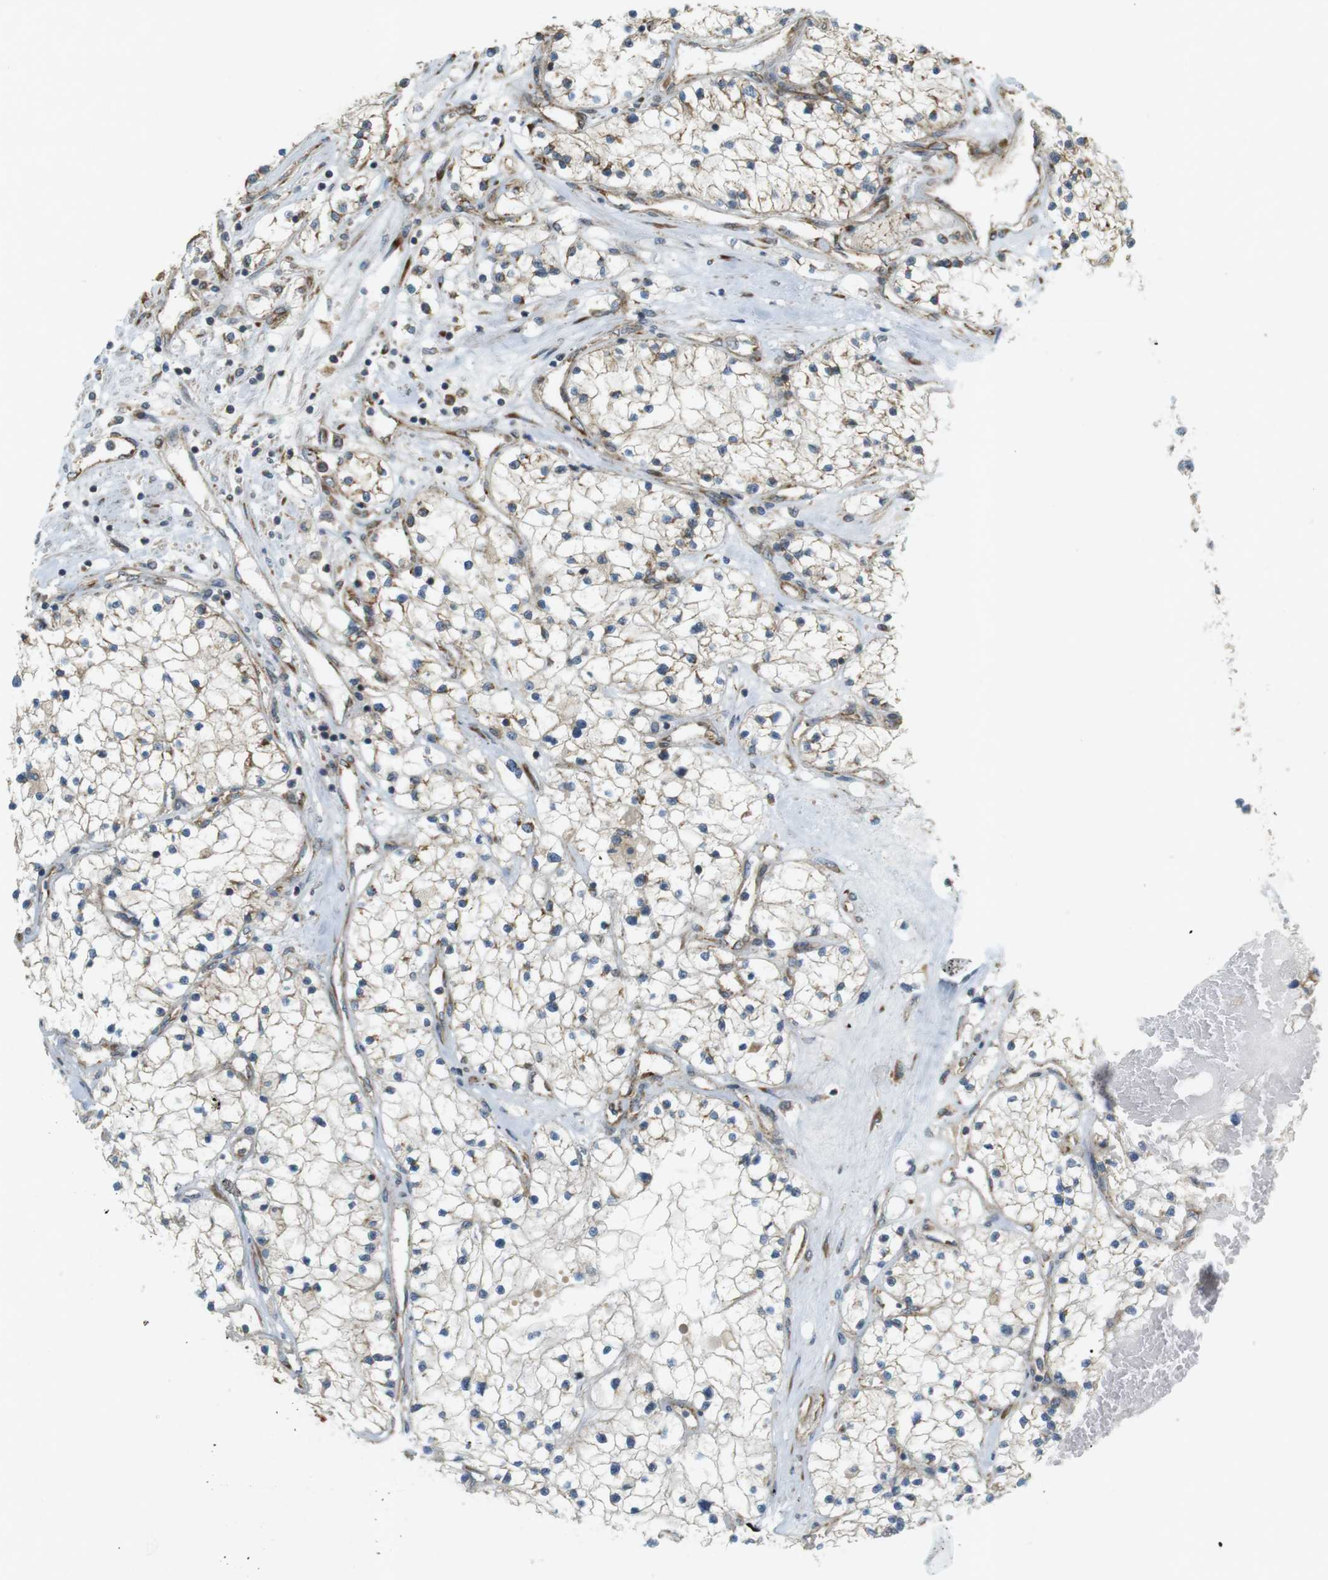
{"staining": {"intensity": "weak", "quantity": "<25%", "location": "cytoplasmic/membranous"}, "tissue": "renal cancer", "cell_type": "Tumor cells", "image_type": "cancer", "snomed": [{"axis": "morphology", "description": "Adenocarcinoma, NOS"}, {"axis": "topography", "description": "Kidney"}], "caption": "The immunohistochemistry micrograph has no significant positivity in tumor cells of renal cancer tissue. (DAB (3,3'-diaminobenzidine) immunohistochemistry (IHC) visualized using brightfield microscopy, high magnification).", "gene": "SLC41A1", "patient": {"sex": "male", "age": 68}}